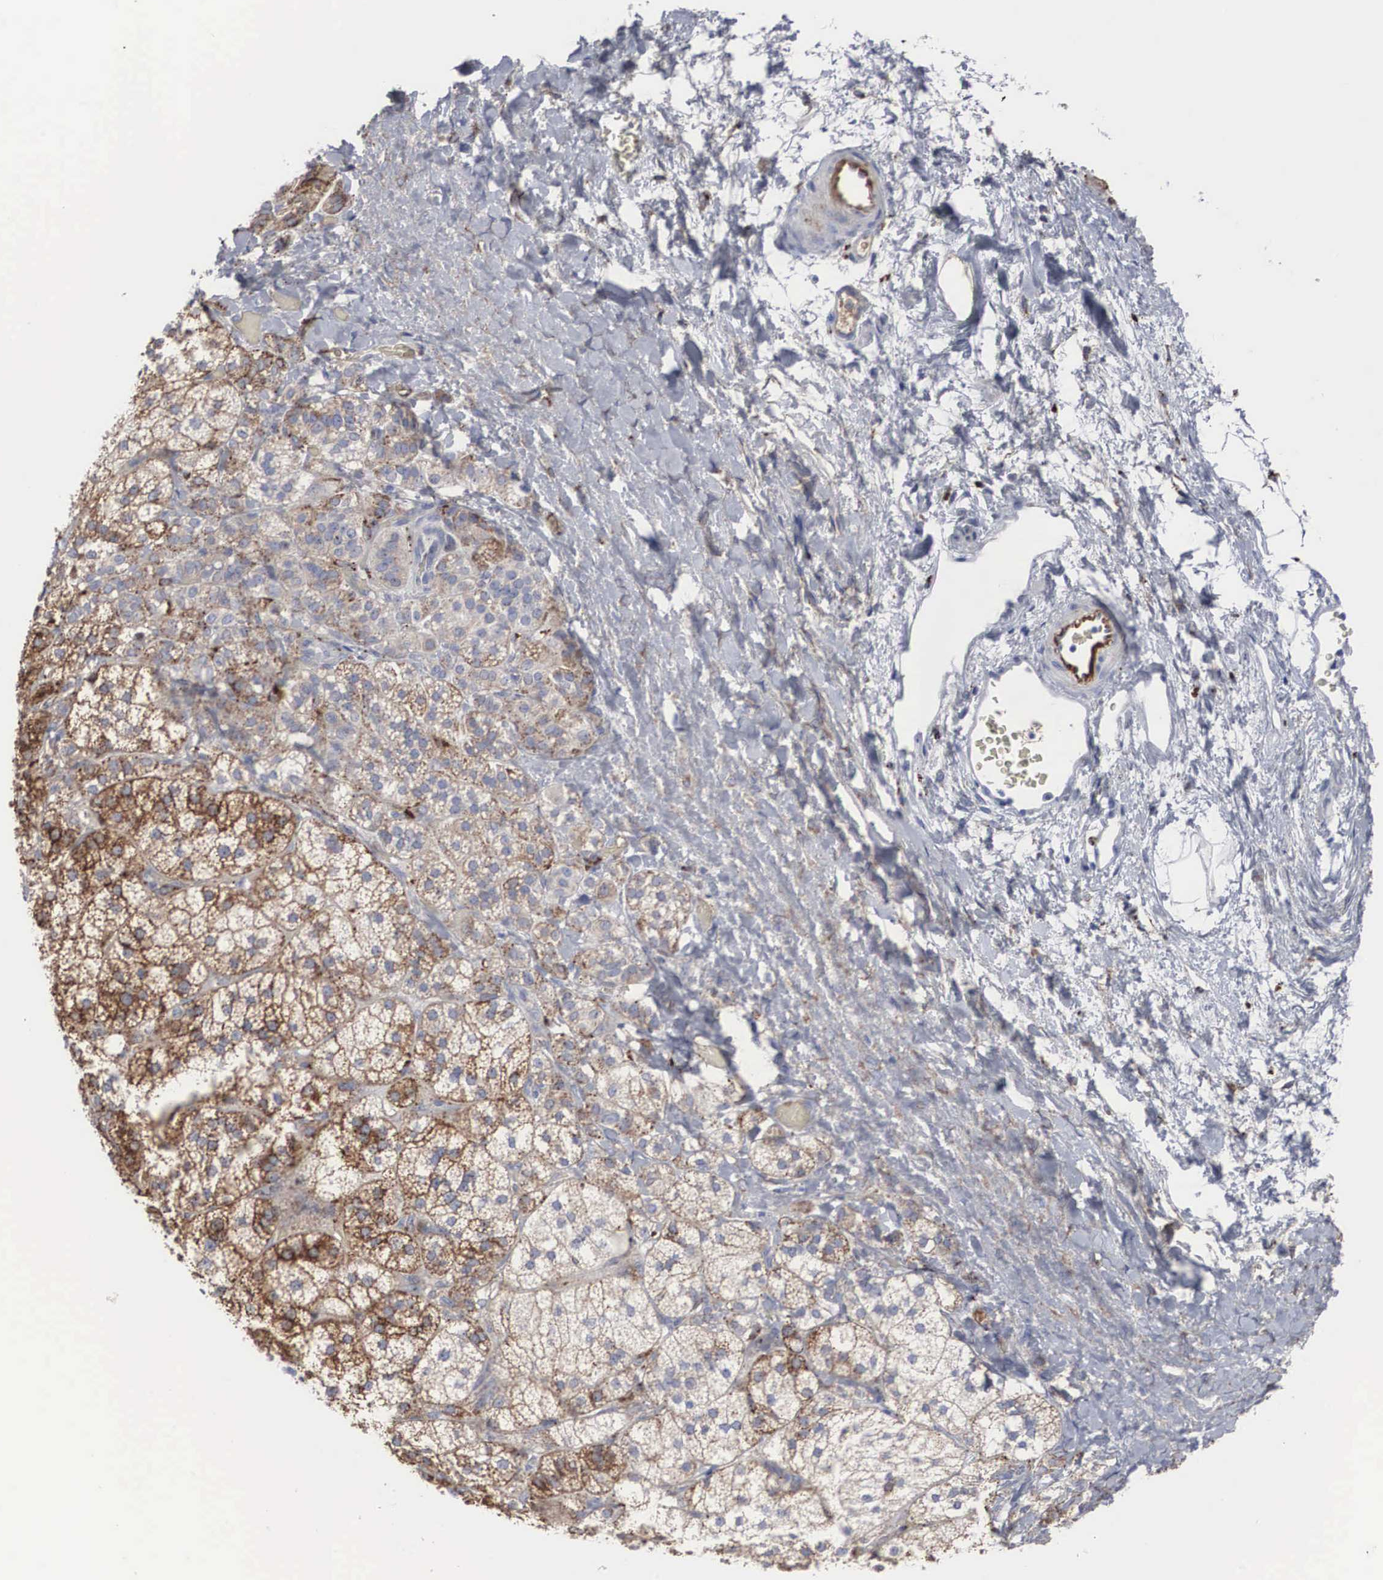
{"staining": {"intensity": "moderate", "quantity": ">75%", "location": "cytoplasmic/membranous"}, "tissue": "adrenal gland", "cell_type": "Glandular cells", "image_type": "normal", "snomed": [{"axis": "morphology", "description": "Normal tissue, NOS"}, {"axis": "topography", "description": "Adrenal gland"}], "caption": "The photomicrograph reveals a brown stain indicating the presence of a protein in the cytoplasmic/membranous of glandular cells in adrenal gland. The staining was performed using DAB to visualize the protein expression in brown, while the nuclei were stained in blue with hematoxylin (Magnification: 20x).", "gene": "LGALS3BP", "patient": {"sex": "female", "age": 60}}